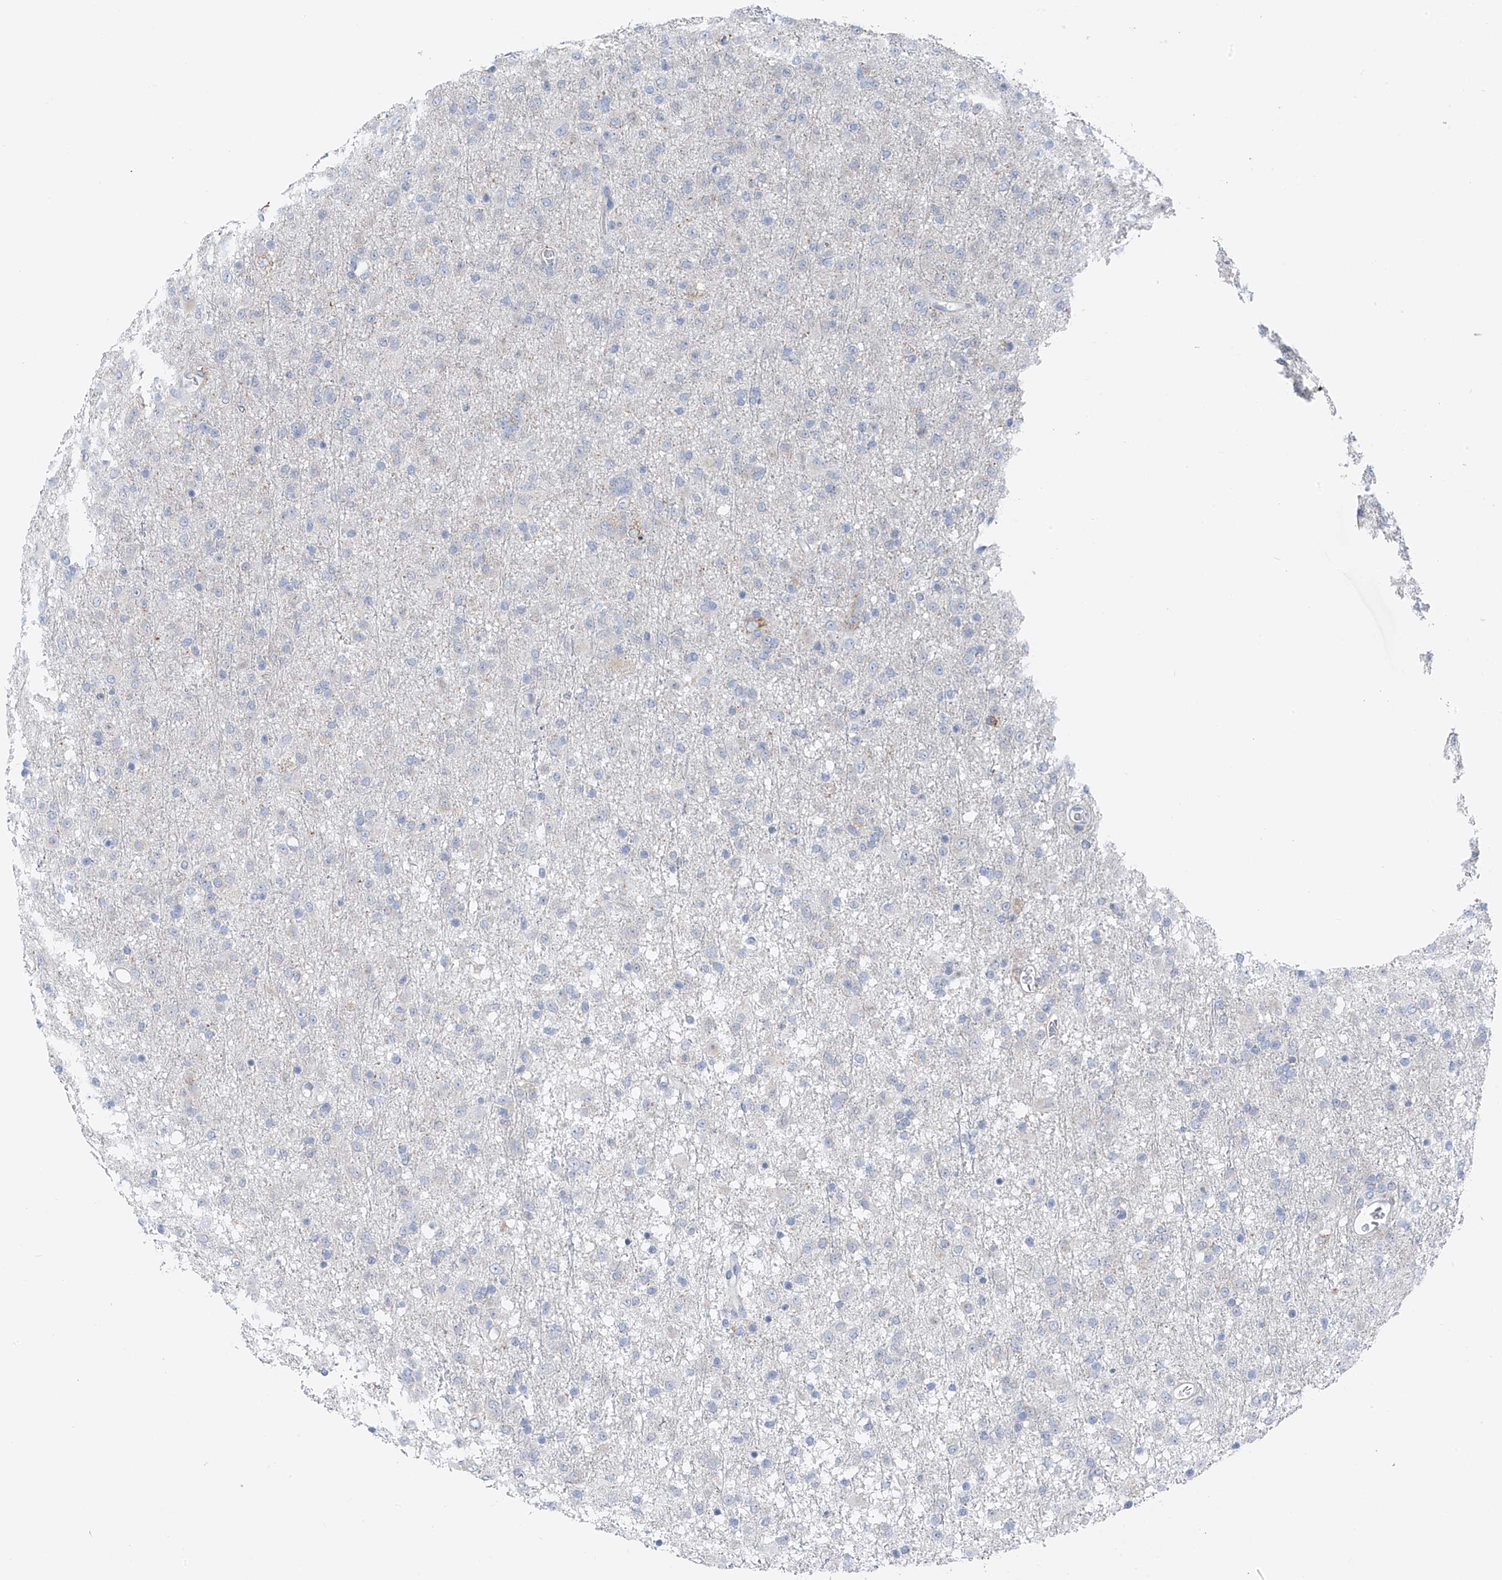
{"staining": {"intensity": "negative", "quantity": "none", "location": "none"}, "tissue": "glioma", "cell_type": "Tumor cells", "image_type": "cancer", "snomed": [{"axis": "morphology", "description": "Glioma, malignant, Low grade"}, {"axis": "topography", "description": "Brain"}], "caption": "Glioma was stained to show a protein in brown. There is no significant expression in tumor cells. (DAB (3,3'-diaminobenzidine) IHC visualized using brightfield microscopy, high magnification).", "gene": "POMGNT2", "patient": {"sex": "male", "age": 65}}